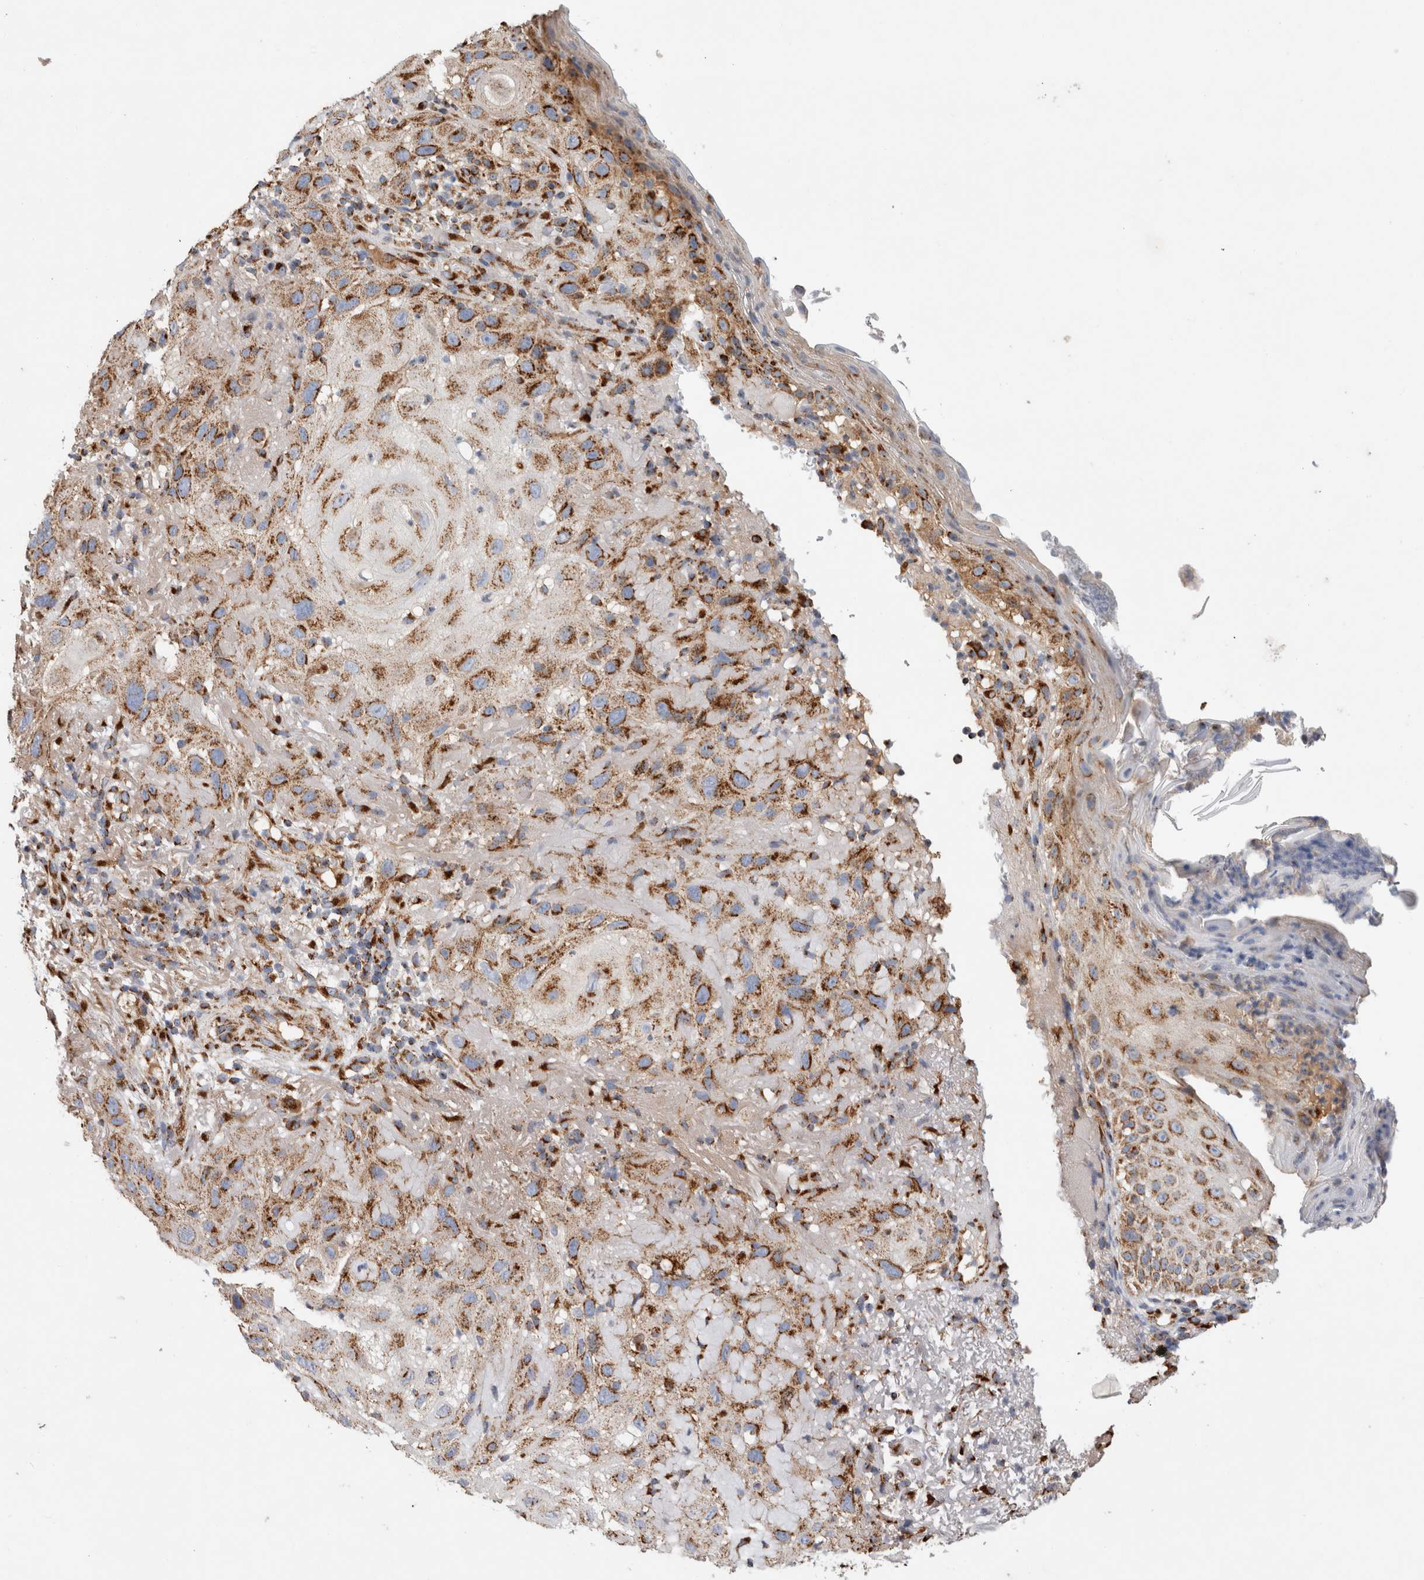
{"staining": {"intensity": "strong", "quantity": "25%-75%", "location": "cytoplasmic/membranous"}, "tissue": "skin cancer", "cell_type": "Tumor cells", "image_type": "cancer", "snomed": [{"axis": "morphology", "description": "Squamous cell carcinoma, NOS"}, {"axis": "topography", "description": "Skin"}], "caption": "A high amount of strong cytoplasmic/membranous positivity is appreciated in approximately 25%-75% of tumor cells in skin squamous cell carcinoma tissue.", "gene": "IARS2", "patient": {"sex": "female", "age": 96}}